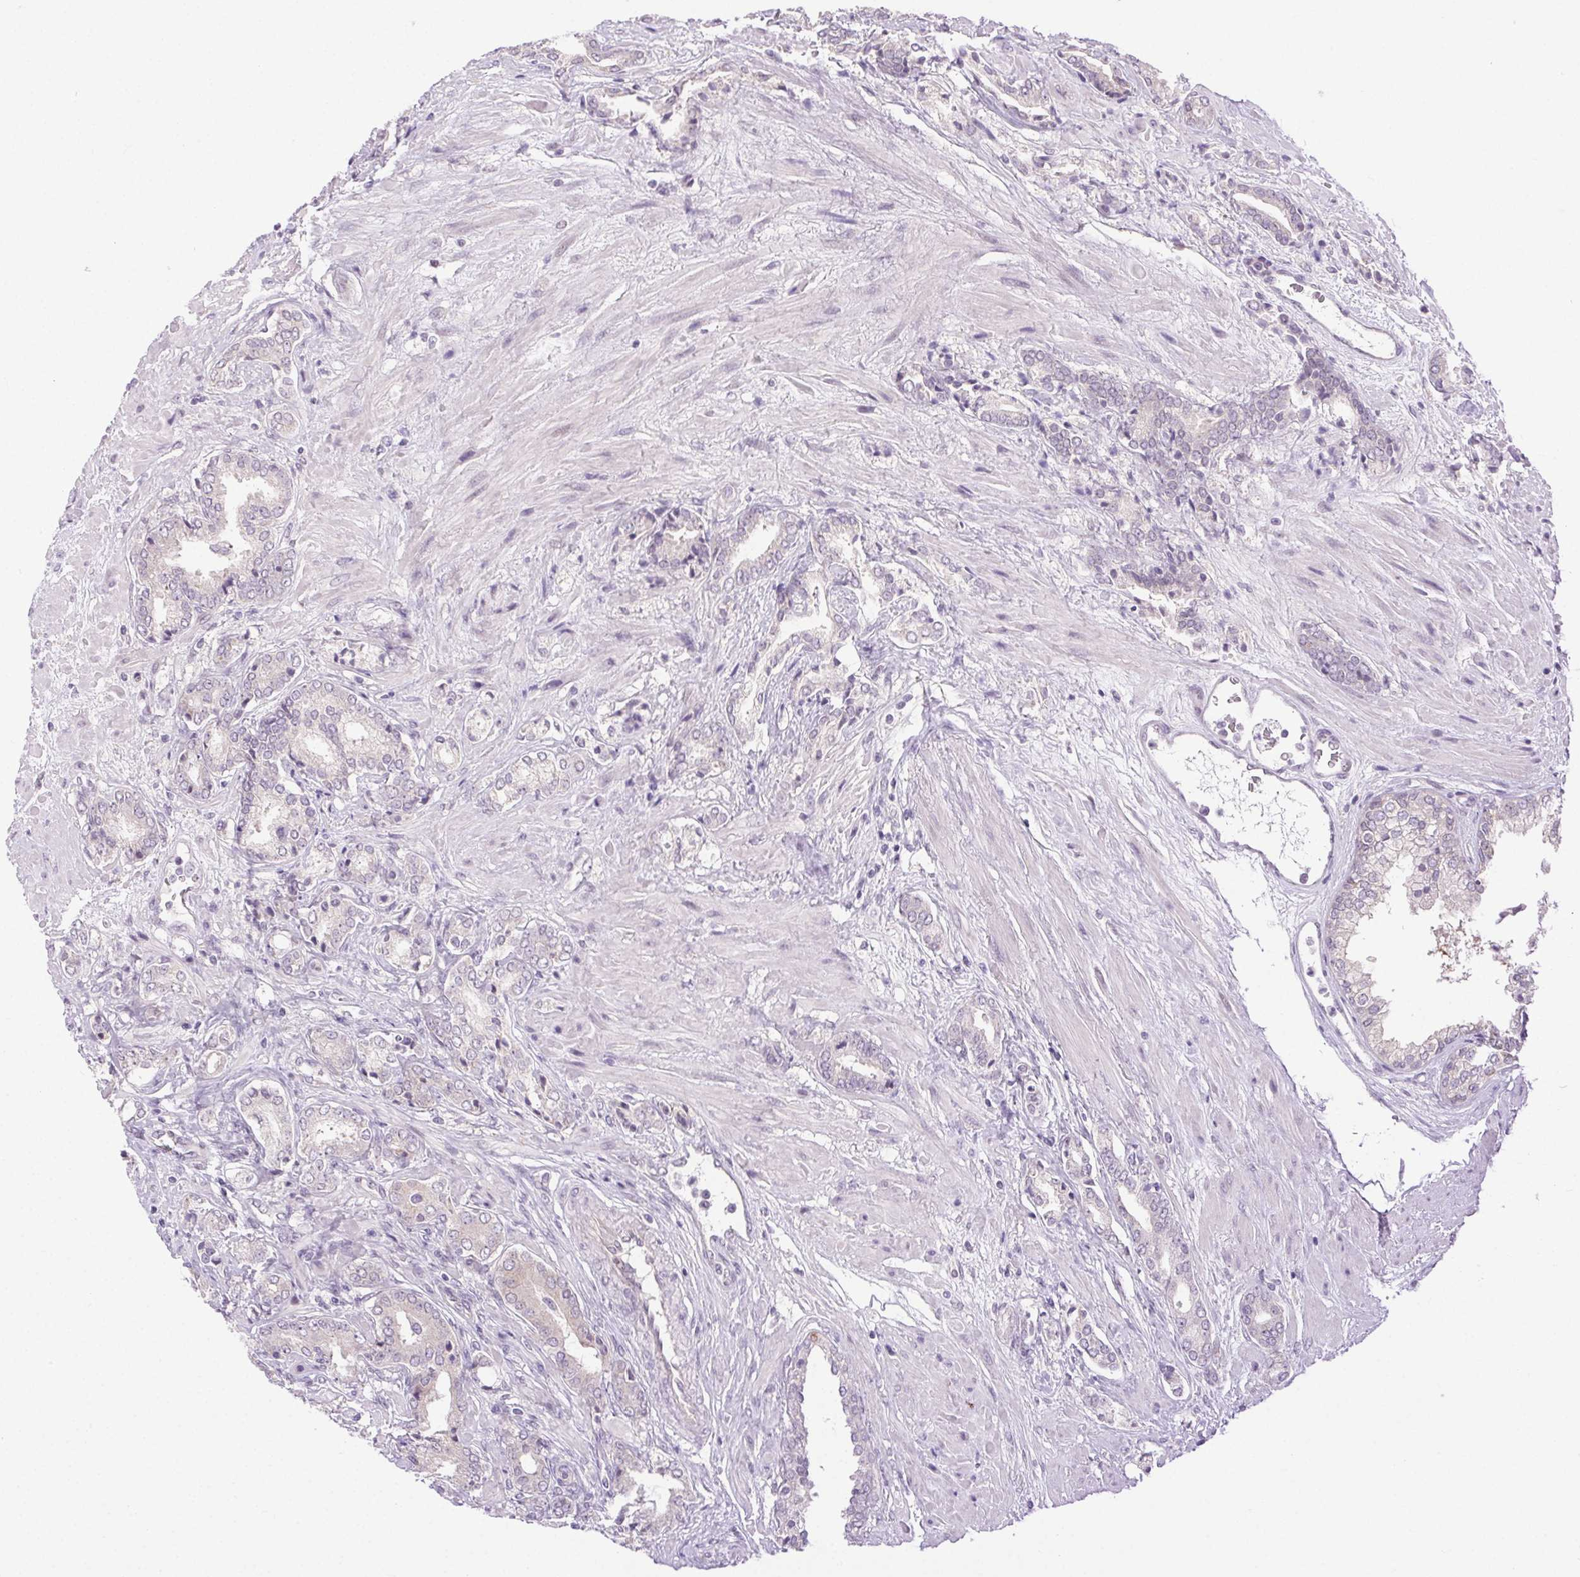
{"staining": {"intensity": "negative", "quantity": "none", "location": "none"}, "tissue": "prostate cancer", "cell_type": "Tumor cells", "image_type": "cancer", "snomed": [{"axis": "morphology", "description": "Adenocarcinoma, High grade"}, {"axis": "topography", "description": "Prostate"}], "caption": "Tumor cells show no significant protein expression in prostate high-grade adenocarcinoma.", "gene": "SYT11", "patient": {"sex": "male", "age": 56}}